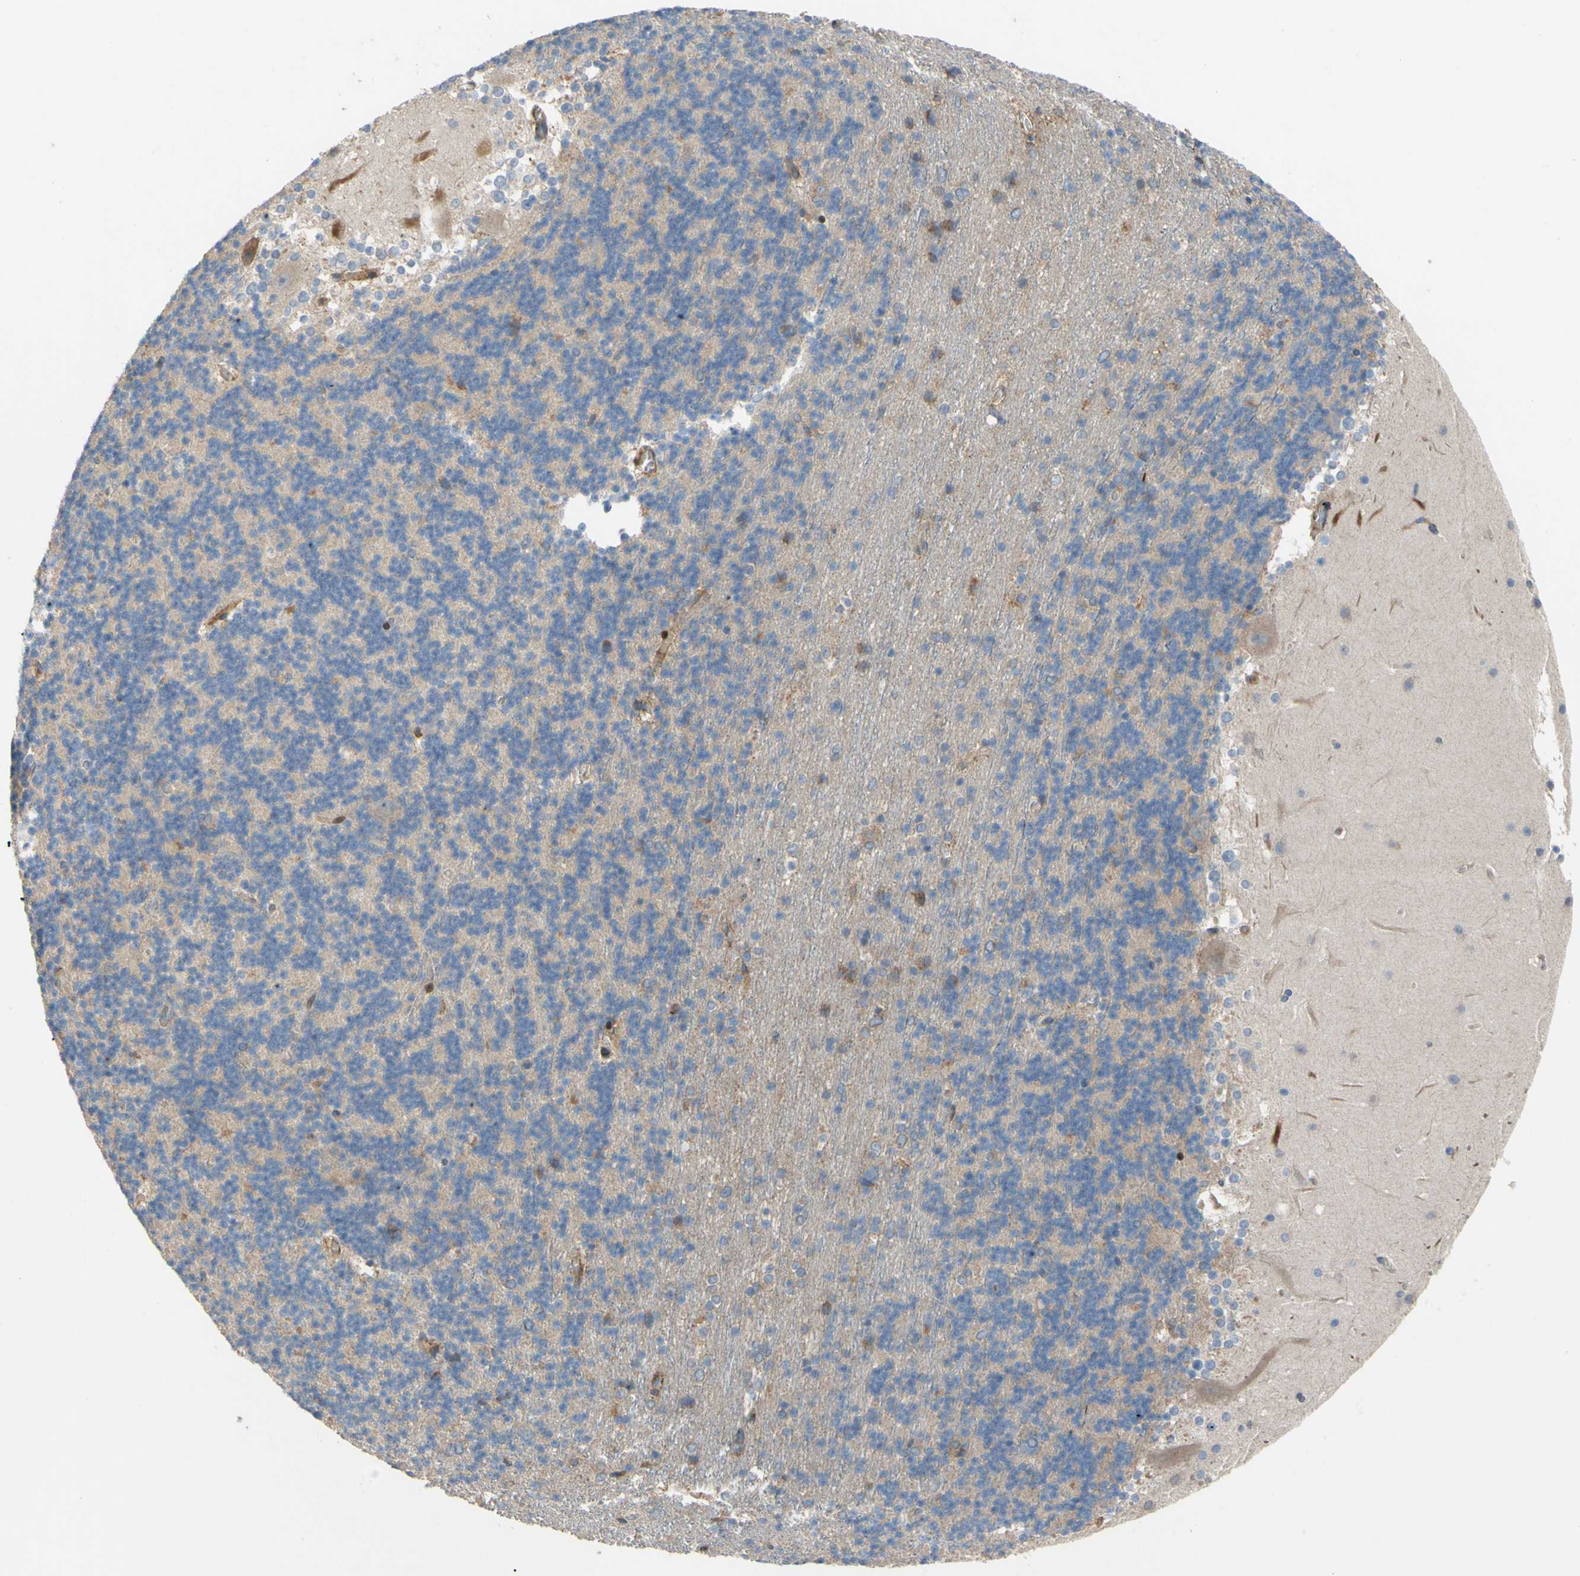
{"staining": {"intensity": "weak", "quantity": "<25%", "location": "cytoplasmic/membranous"}, "tissue": "cerebellum", "cell_type": "Cells in granular layer", "image_type": "normal", "snomed": [{"axis": "morphology", "description": "Normal tissue, NOS"}, {"axis": "topography", "description": "Cerebellum"}], "caption": "Immunohistochemistry (IHC) of benign cerebellum exhibits no expression in cells in granular layer. Brightfield microscopy of immunohistochemistry (IHC) stained with DAB (brown) and hematoxylin (blue), captured at high magnification.", "gene": "SPTLC1", "patient": {"sex": "female", "age": 19}}